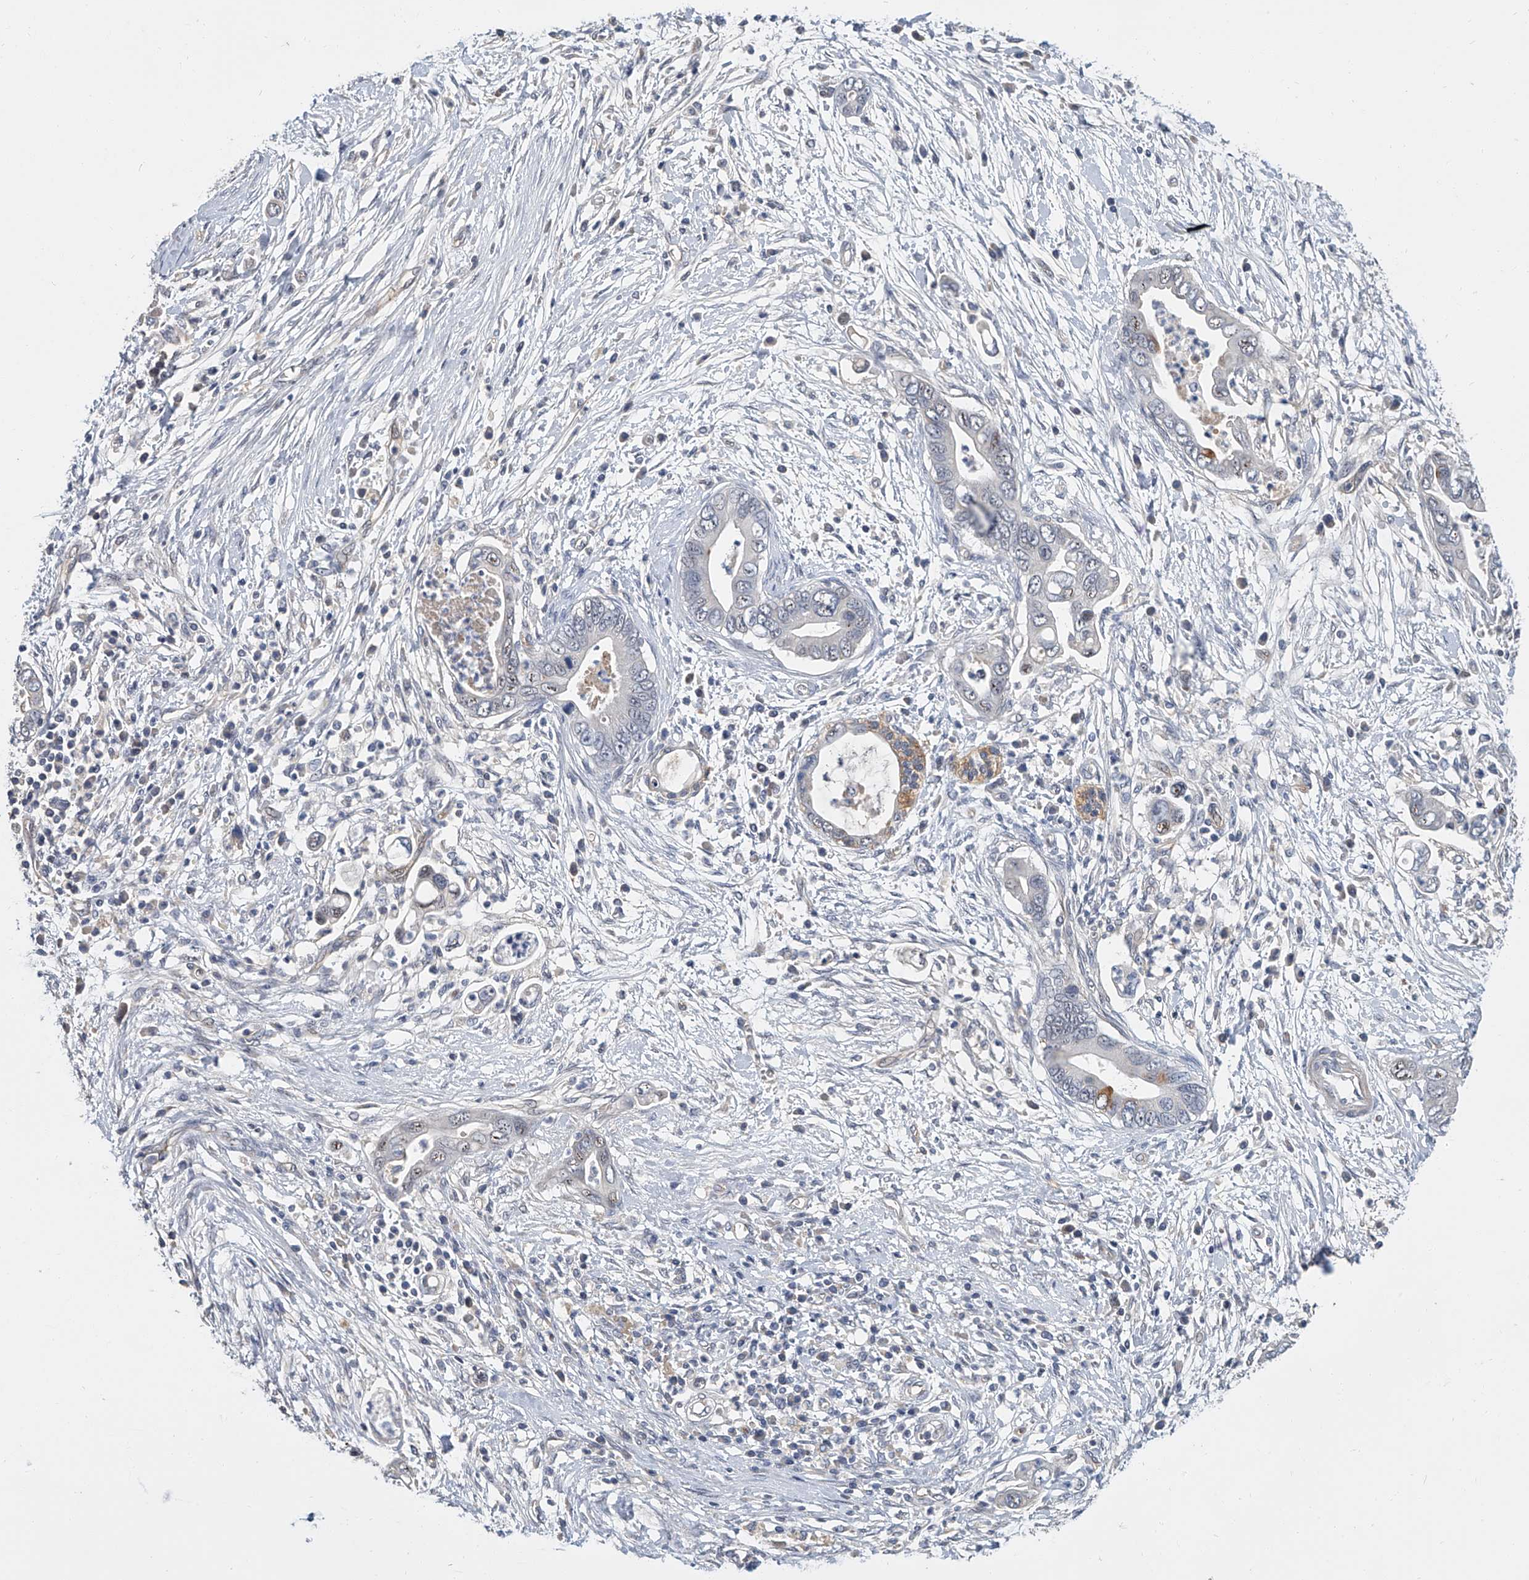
{"staining": {"intensity": "weak", "quantity": "<25%", "location": "cytoplasmic/membranous,nuclear"}, "tissue": "pancreatic cancer", "cell_type": "Tumor cells", "image_type": "cancer", "snomed": [{"axis": "morphology", "description": "Adenocarcinoma, NOS"}, {"axis": "topography", "description": "Pancreas"}], "caption": "This is an immunohistochemistry (IHC) micrograph of human pancreatic cancer. There is no positivity in tumor cells.", "gene": "CD200", "patient": {"sex": "male", "age": 75}}